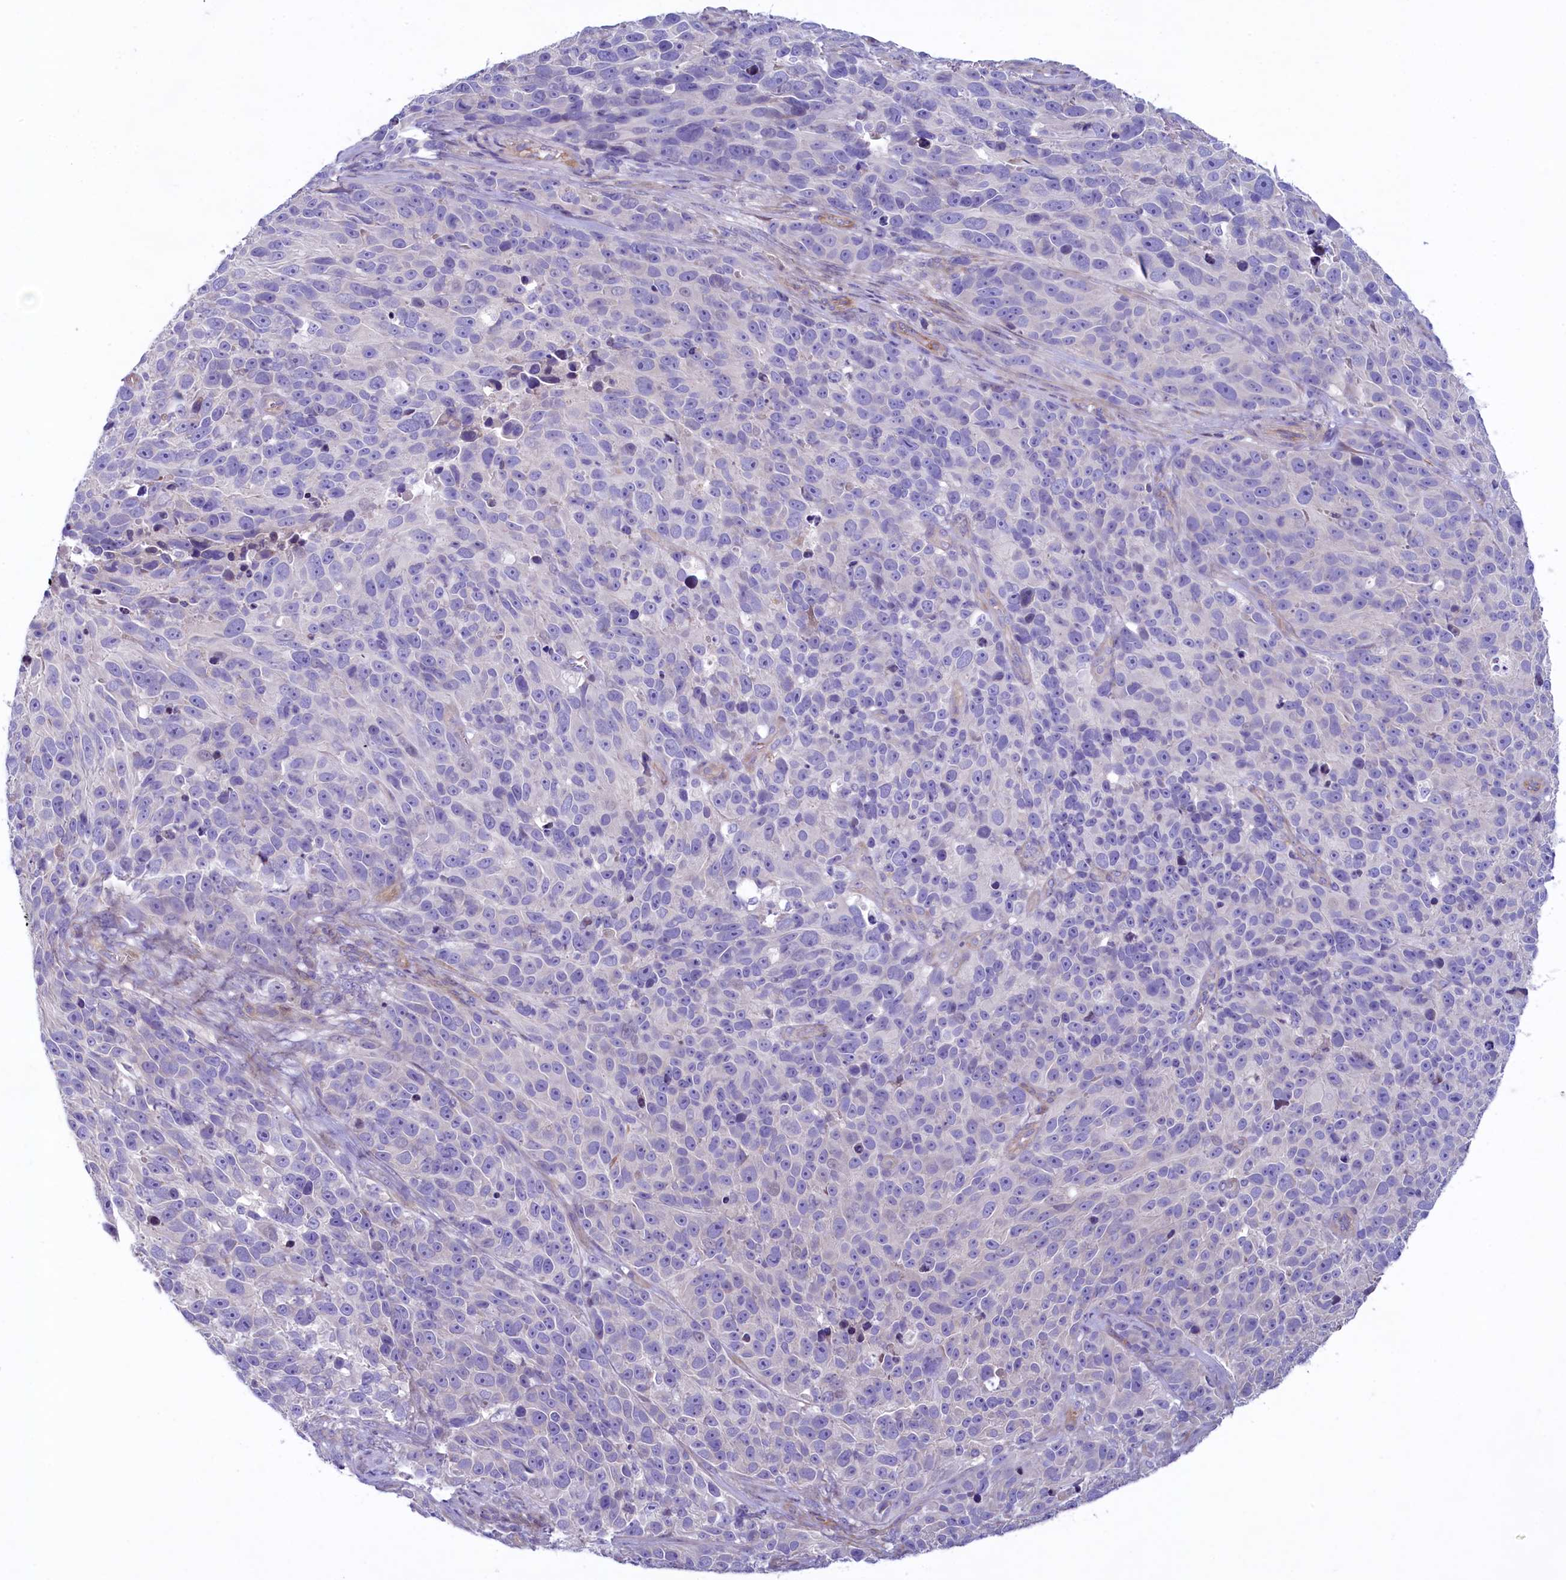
{"staining": {"intensity": "negative", "quantity": "none", "location": "none"}, "tissue": "melanoma", "cell_type": "Tumor cells", "image_type": "cancer", "snomed": [{"axis": "morphology", "description": "Malignant melanoma, NOS"}, {"axis": "topography", "description": "Skin"}], "caption": "Melanoma was stained to show a protein in brown. There is no significant staining in tumor cells.", "gene": "KRBOX5", "patient": {"sex": "male", "age": 84}}